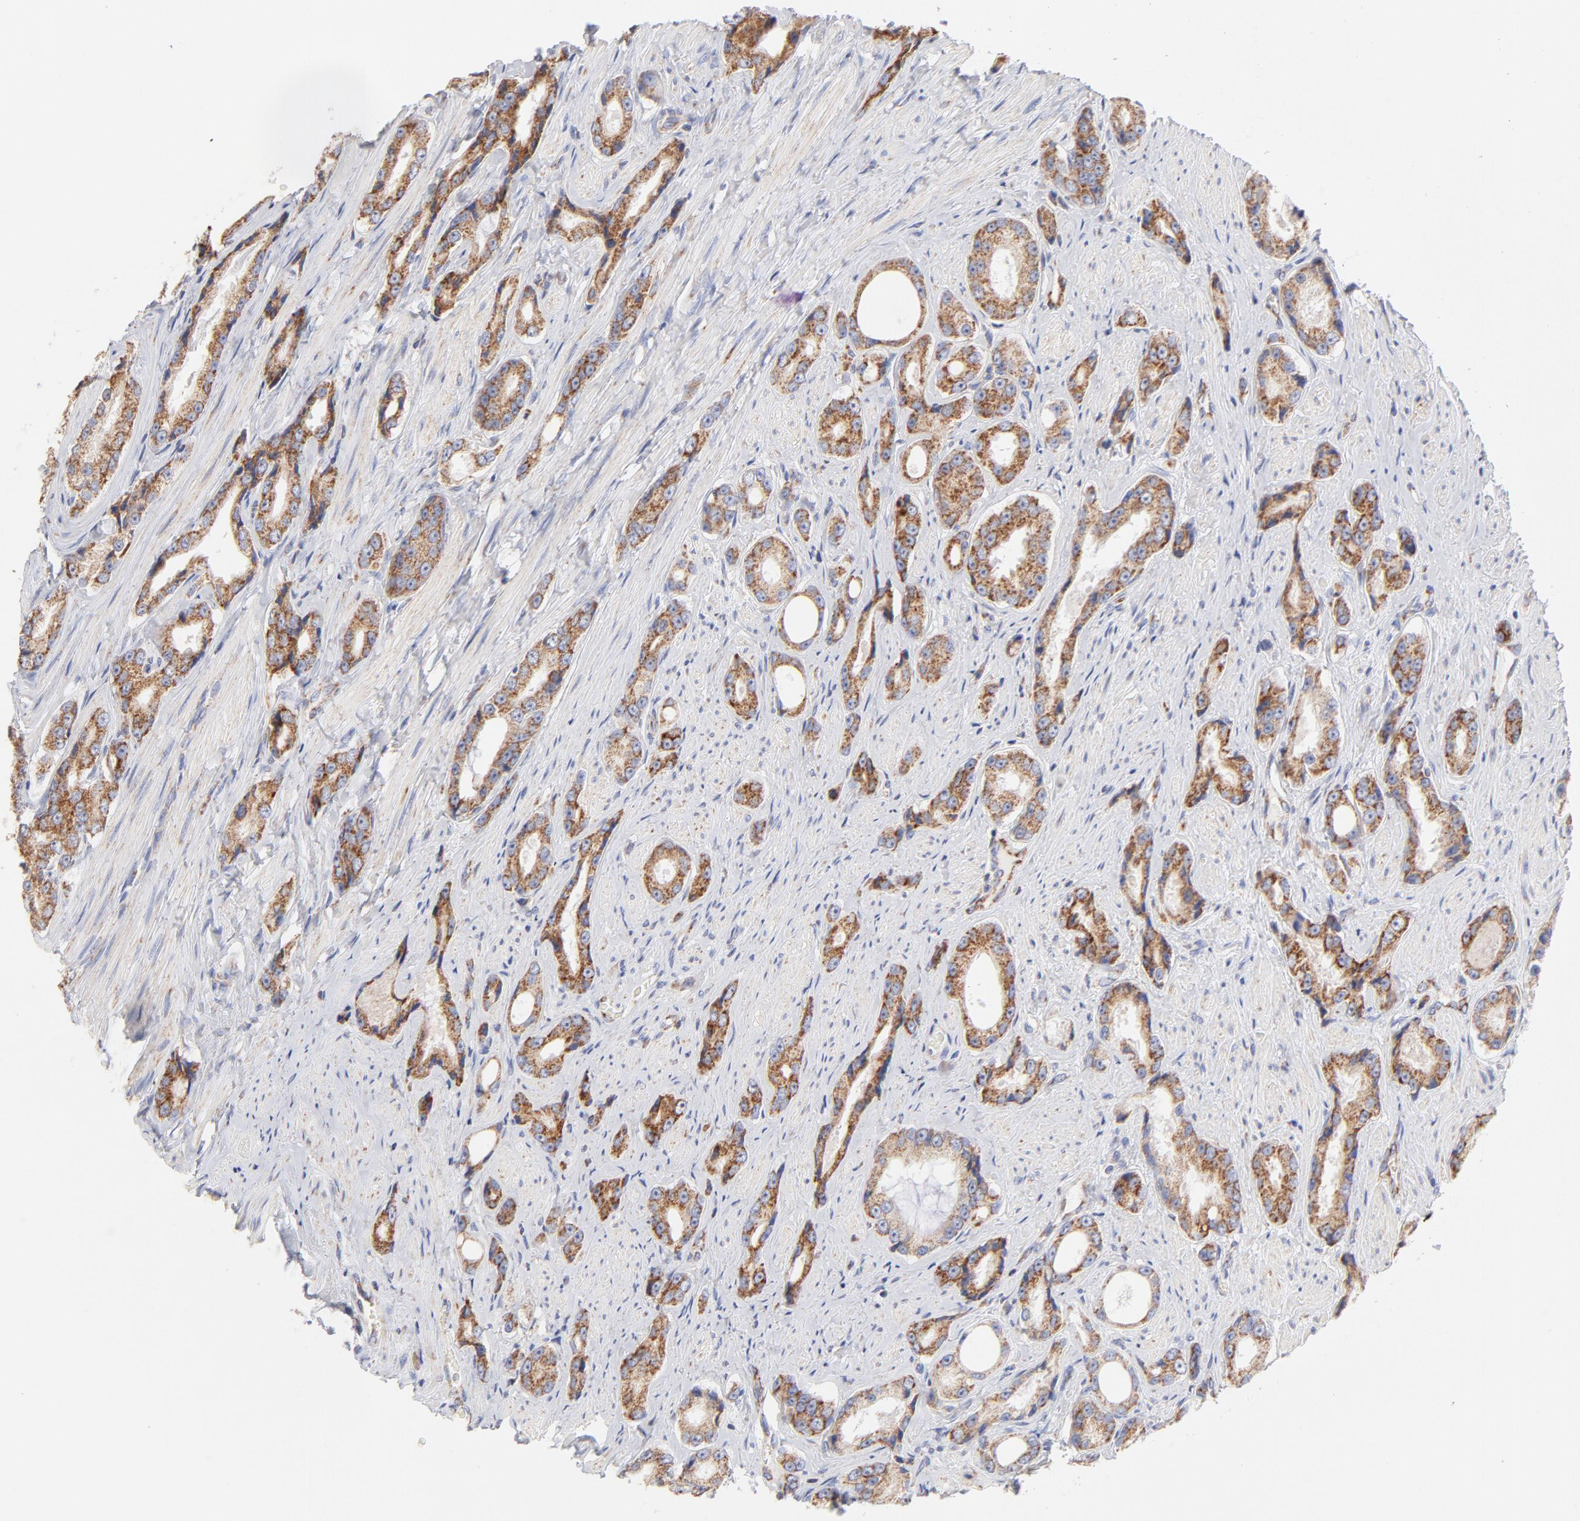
{"staining": {"intensity": "moderate", "quantity": ">75%", "location": "cytoplasmic/membranous"}, "tissue": "prostate cancer", "cell_type": "Tumor cells", "image_type": "cancer", "snomed": [{"axis": "morphology", "description": "Adenocarcinoma, Medium grade"}, {"axis": "topography", "description": "Prostate"}], "caption": "IHC photomicrograph of neoplastic tissue: prostate adenocarcinoma (medium-grade) stained using IHC reveals medium levels of moderate protein expression localized specifically in the cytoplasmic/membranous of tumor cells, appearing as a cytoplasmic/membranous brown color.", "gene": "TIMM8A", "patient": {"sex": "male", "age": 60}}